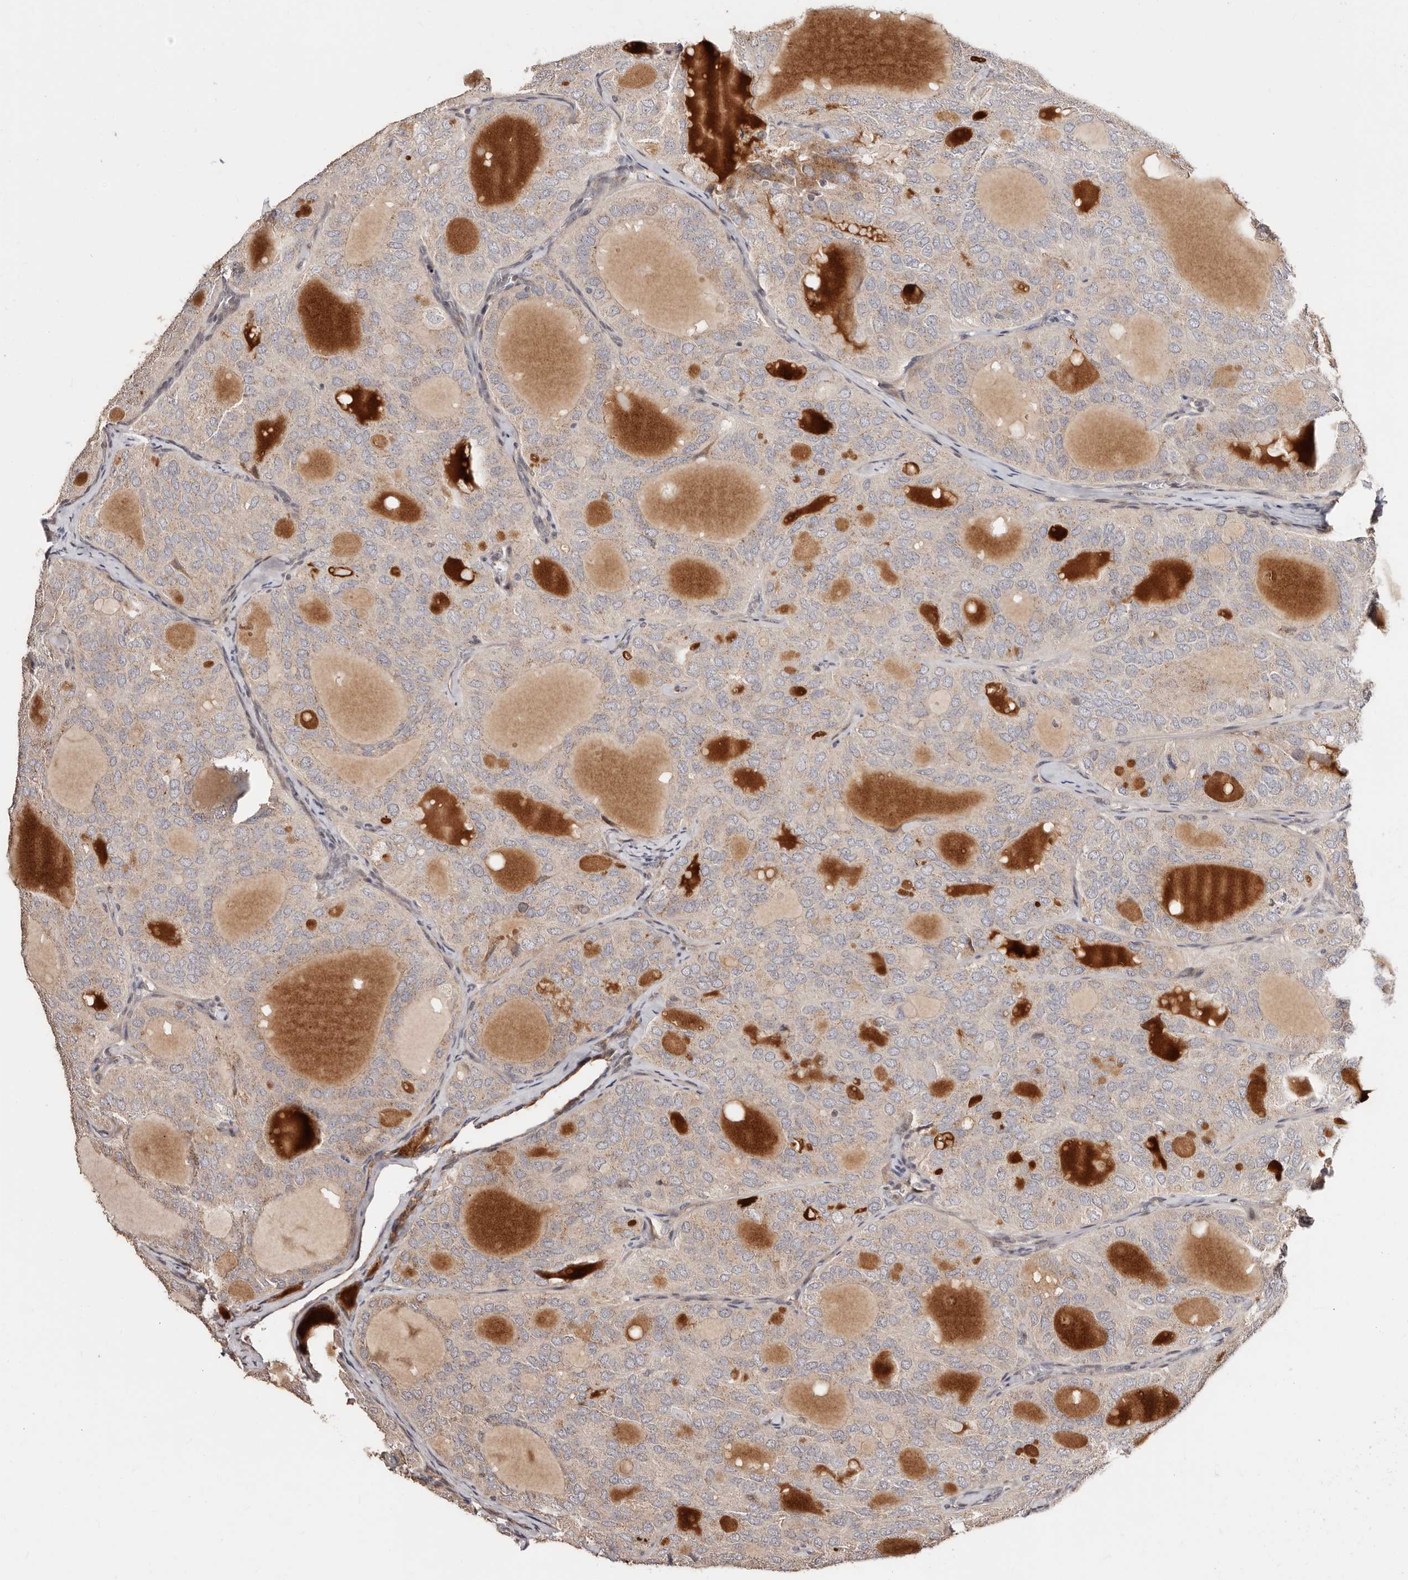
{"staining": {"intensity": "weak", "quantity": "<25%", "location": "cytoplasmic/membranous"}, "tissue": "thyroid cancer", "cell_type": "Tumor cells", "image_type": "cancer", "snomed": [{"axis": "morphology", "description": "Follicular adenoma carcinoma, NOS"}, {"axis": "topography", "description": "Thyroid gland"}], "caption": "Immunohistochemistry micrograph of neoplastic tissue: human follicular adenoma carcinoma (thyroid) stained with DAB (3,3'-diaminobenzidine) reveals no significant protein positivity in tumor cells.", "gene": "APOL6", "patient": {"sex": "male", "age": 75}}